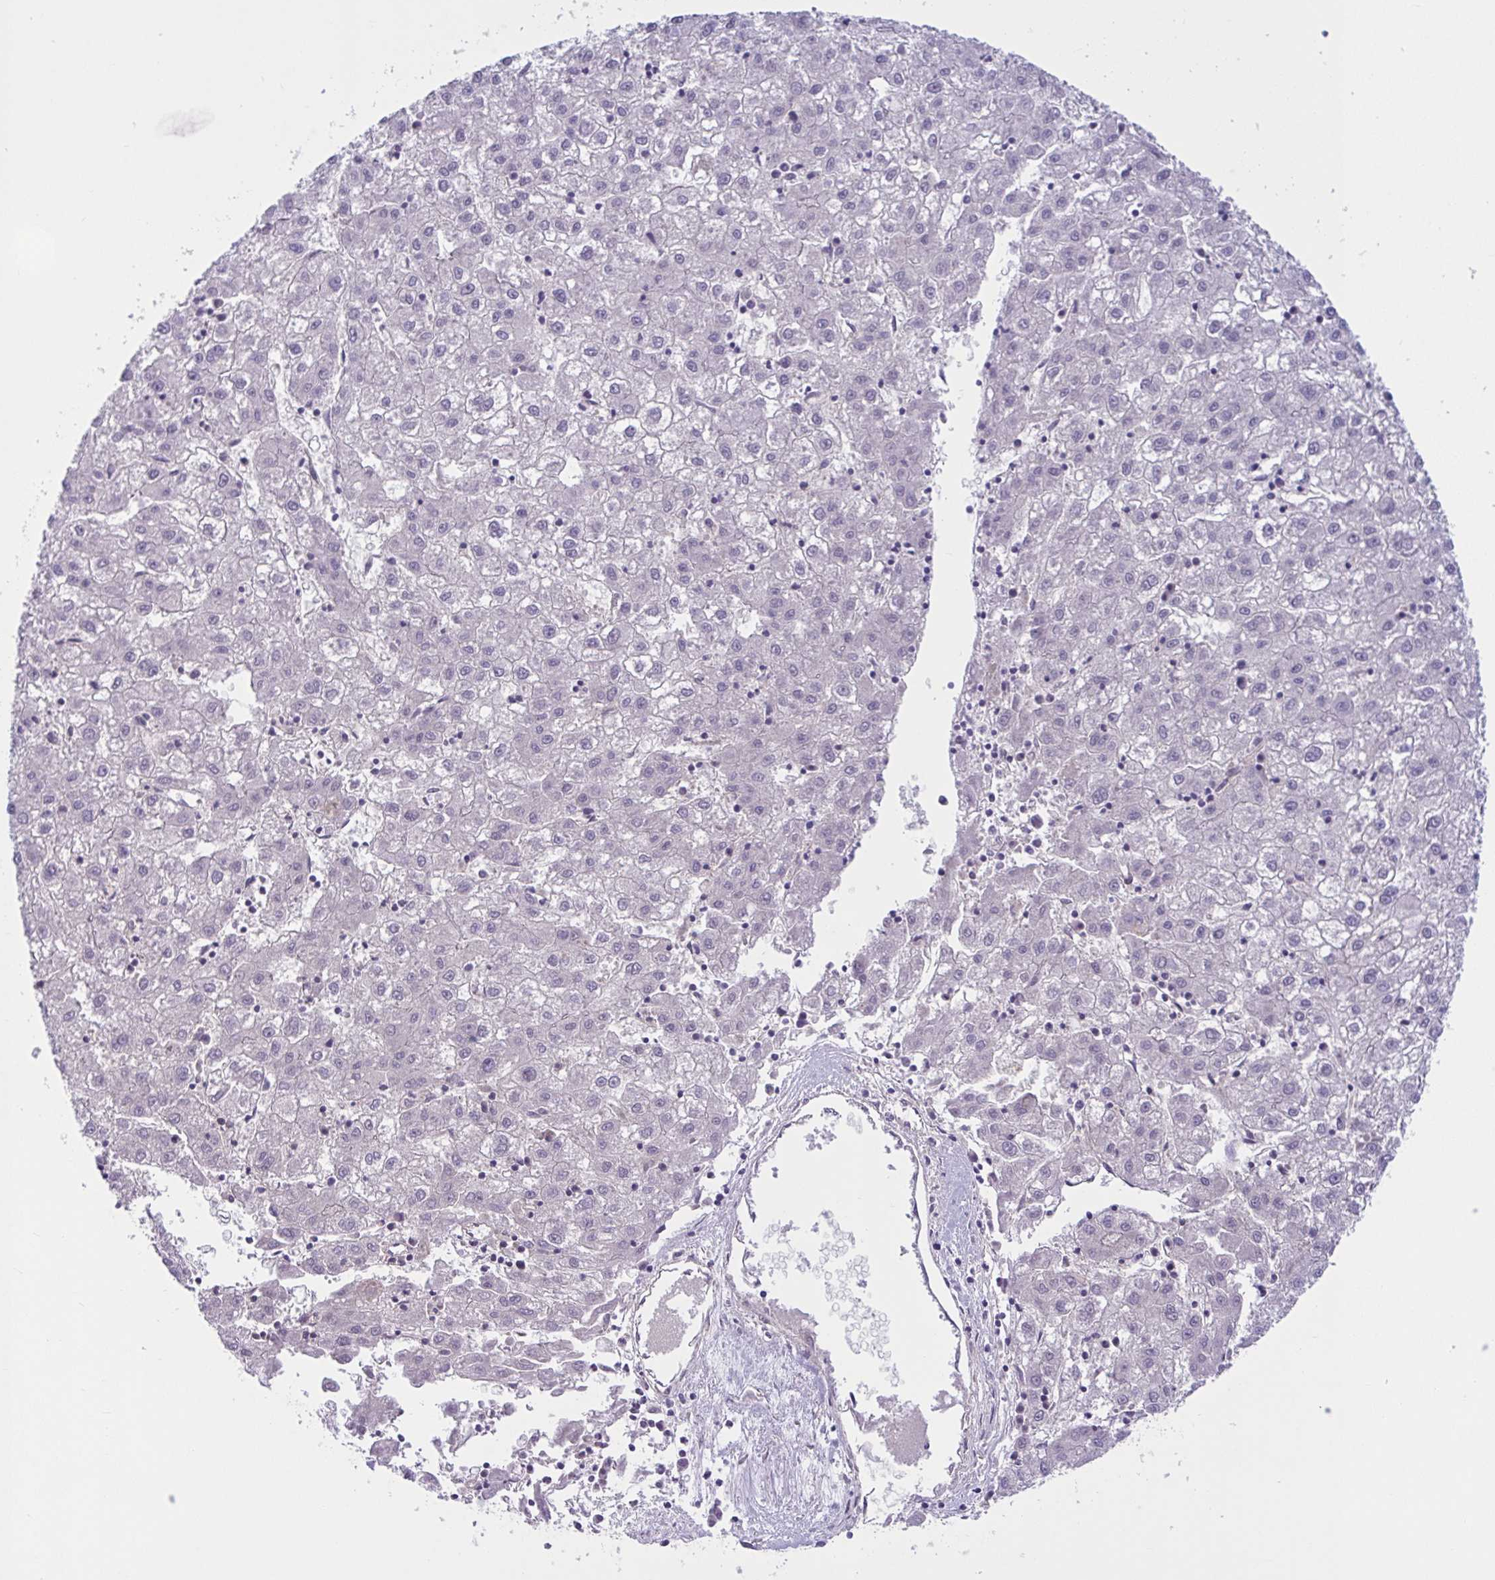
{"staining": {"intensity": "negative", "quantity": "none", "location": "none"}, "tissue": "liver cancer", "cell_type": "Tumor cells", "image_type": "cancer", "snomed": [{"axis": "morphology", "description": "Carcinoma, Hepatocellular, NOS"}, {"axis": "topography", "description": "Liver"}], "caption": "High magnification brightfield microscopy of liver cancer (hepatocellular carcinoma) stained with DAB (3,3'-diaminobenzidine) (brown) and counterstained with hematoxylin (blue): tumor cells show no significant positivity.", "gene": "TTC7B", "patient": {"sex": "male", "age": 72}}